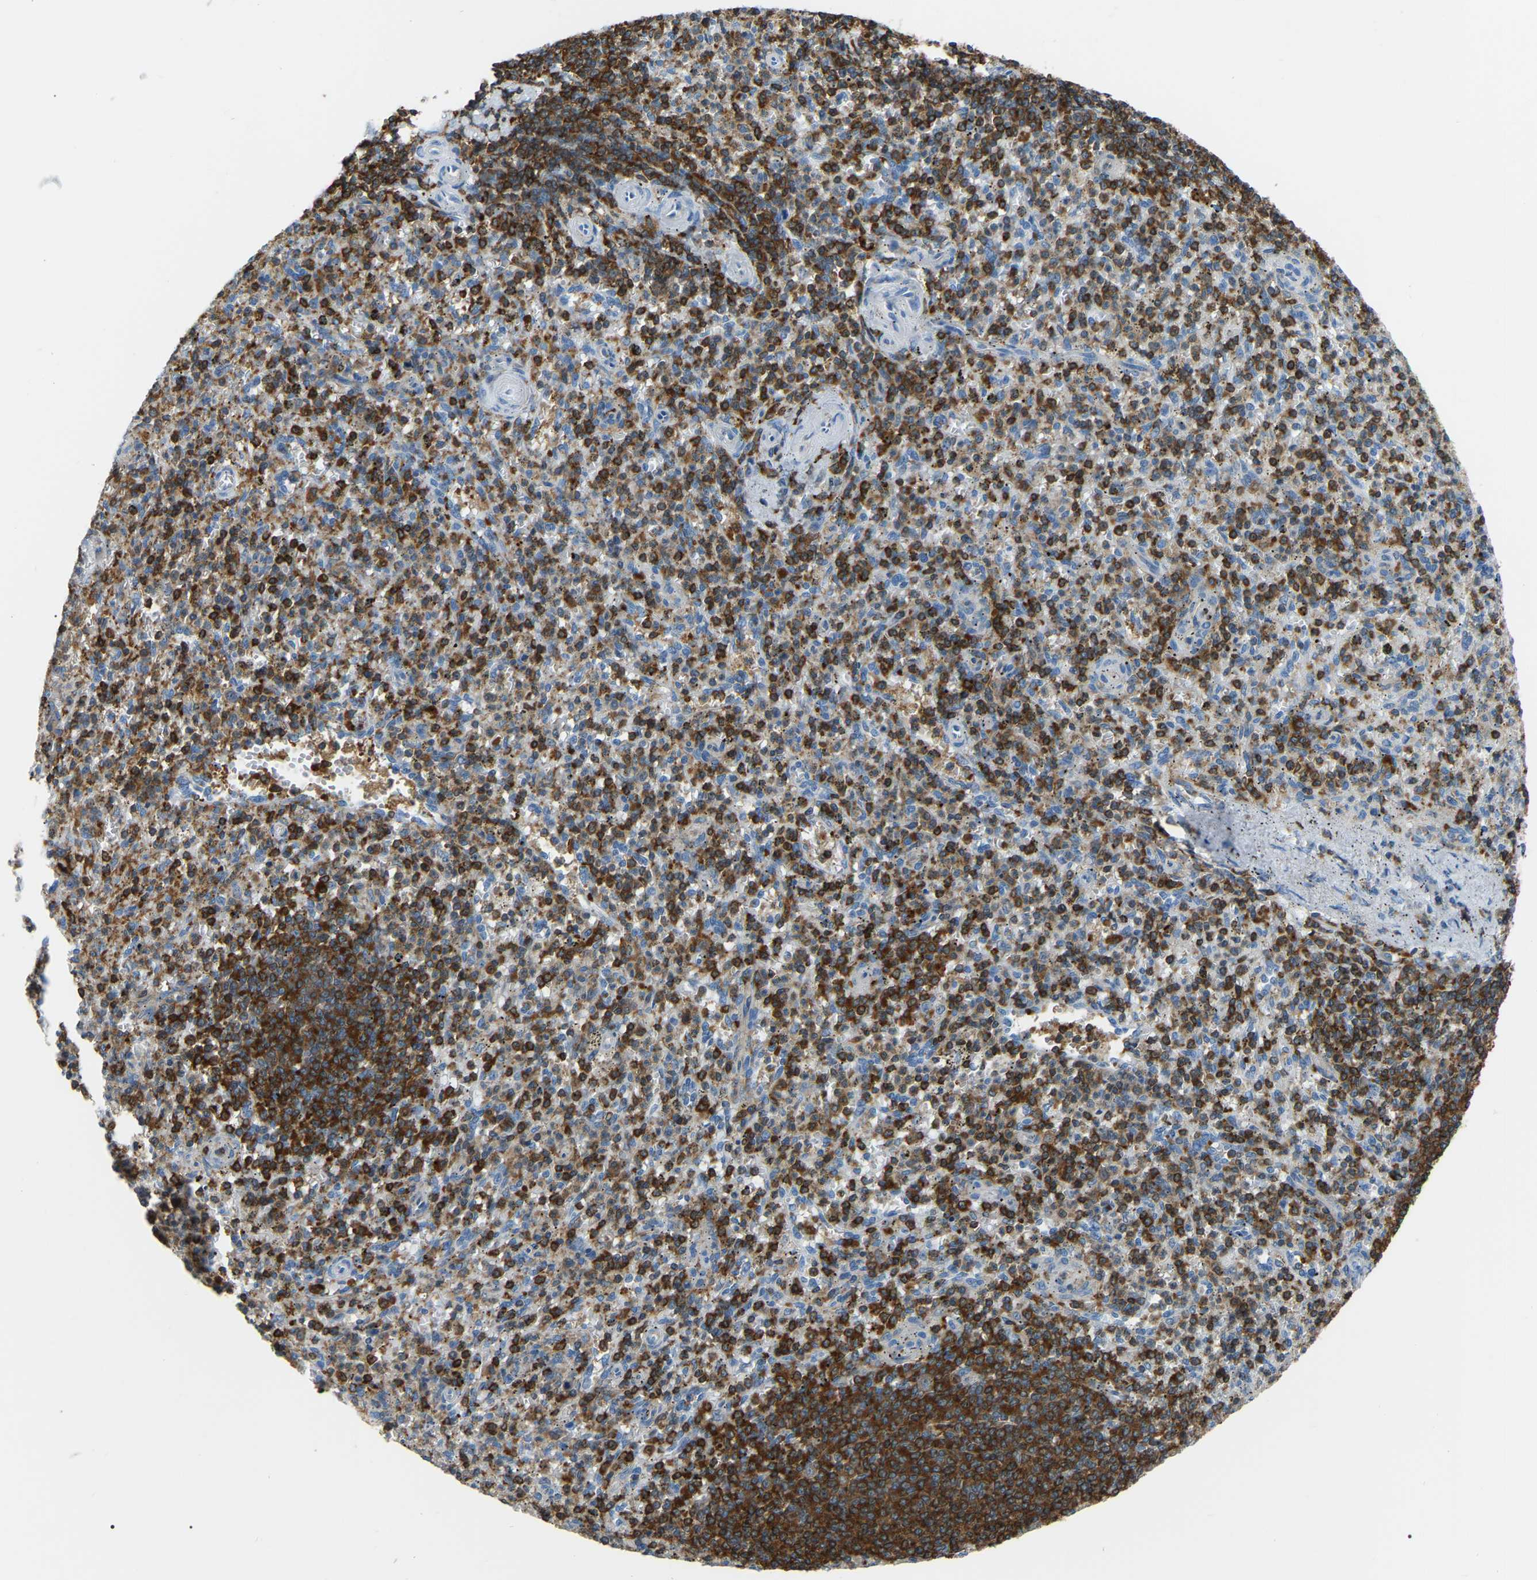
{"staining": {"intensity": "strong", "quantity": "25%-75%", "location": "cytoplasmic/membranous"}, "tissue": "spleen", "cell_type": "Cells in red pulp", "image_type": "normal", "snomed": [{"axis": "morphology", "description": "Normal tissue, NOS"}, {"axis": "topography", "description": "Spleen"}], "caption": "High-magnification brightfield microscopy of benign spleen stained with DAB (brown) and counterstained with hematoxylin (blue). cells in red pulp exhibit strong cytoplasmic/membranous positivity is appreciated in approximately25%-75% of cells. Immunohistochemistry stains the protein of interest in brown and the nuclei are stained blue.", "gene": "ARHGAP45", "patient": {"sex": "male", "age": 72}}